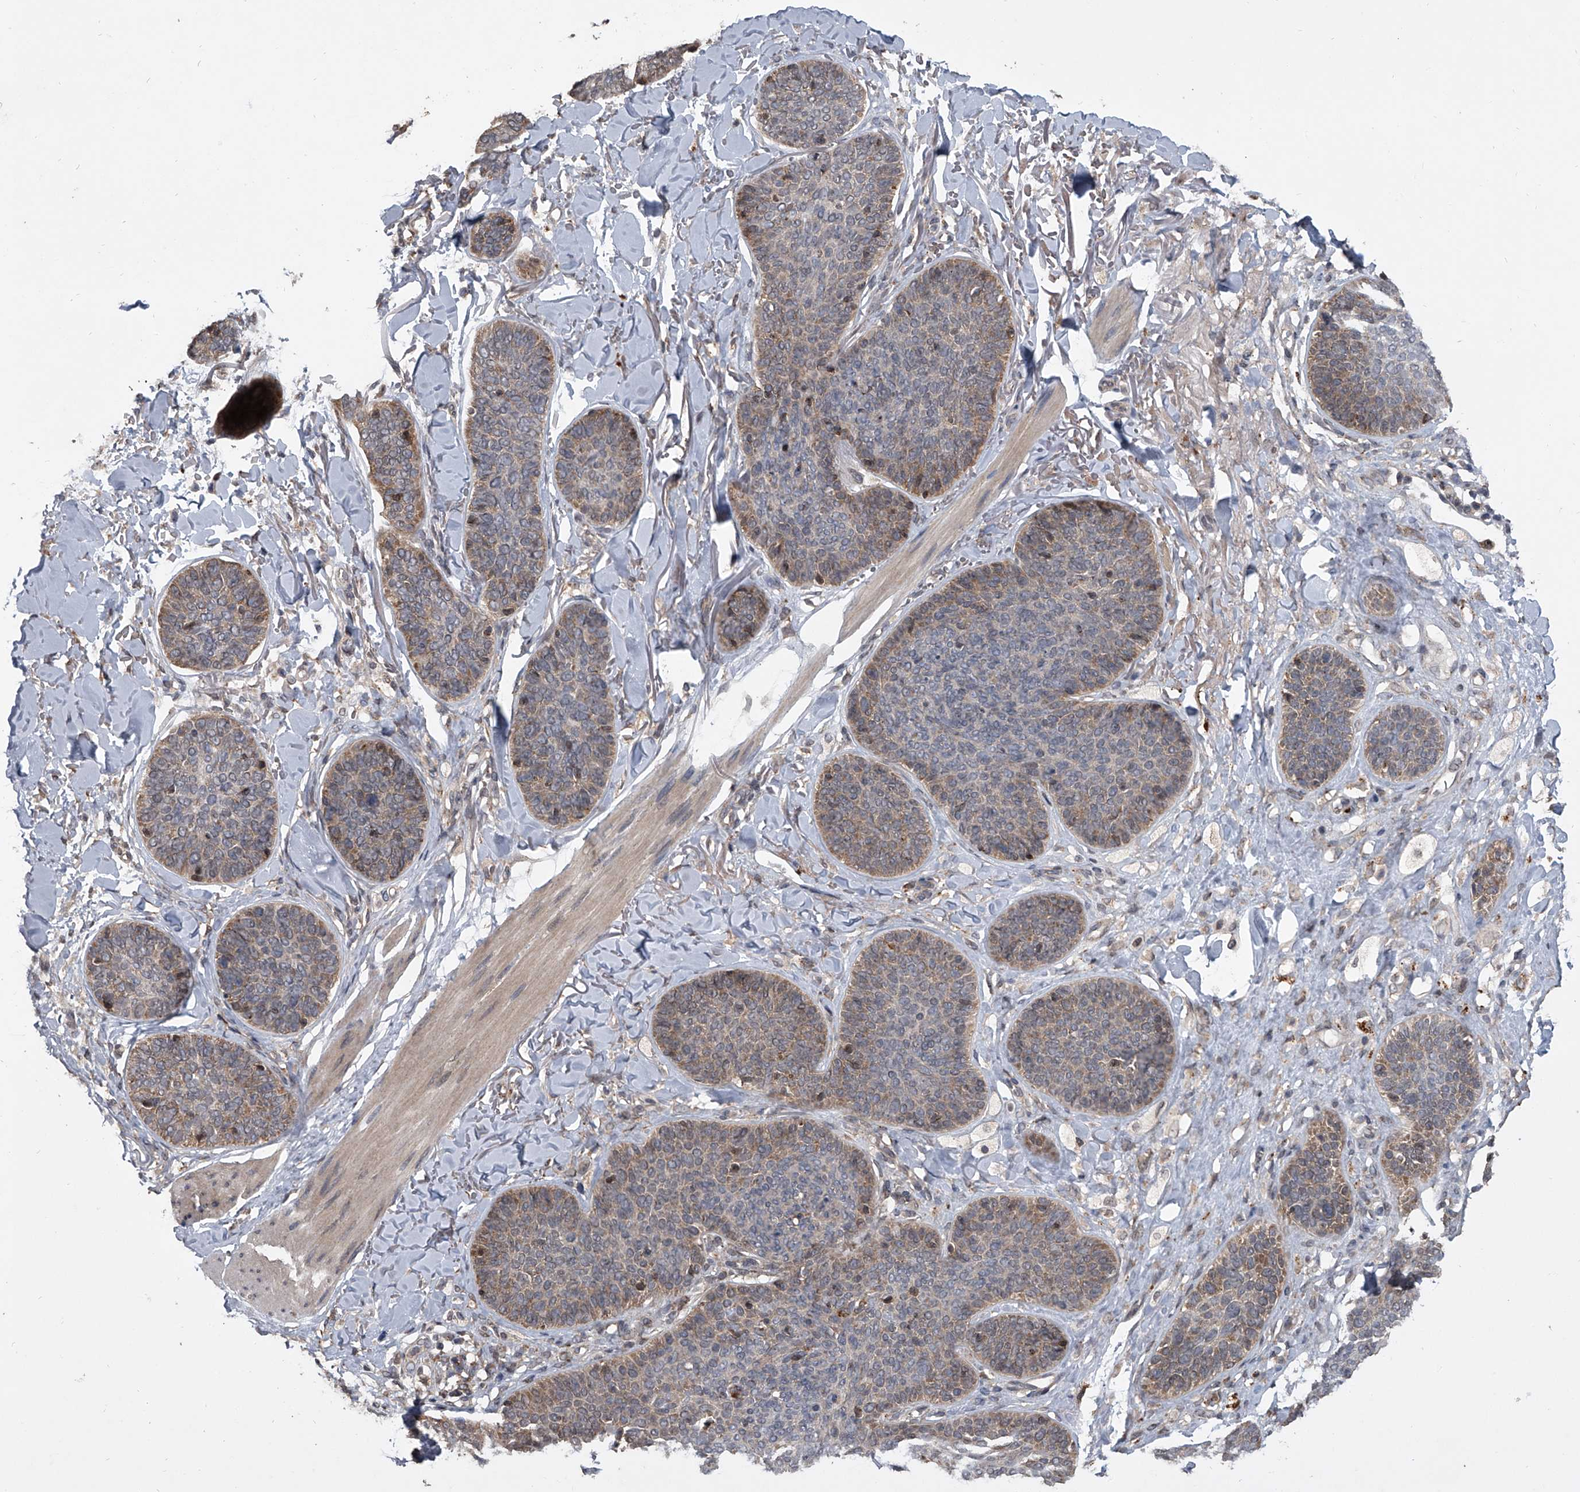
{"staining": {"intensity": "weak", "quantity": "<25%", "location": "cytoplasmic/membranous"}, "tissue": "skin cancer", "cell_type": "Tumor cells", "image_type": "cancer", "snomed": [{"axis": "morphology", "description": "Basal cell carcinoma"}, {"axis": "topography", "description": "Skin"}], "caption": "High magnification brightfield microscopy of skin basal cell carcinoma stained with DAB (brown) and counterstained with hematoxylin (blue): tumor cells show no significant positivity.", "gene": "GEMIN8", "patient": {"sex": "male", "age": 85}}